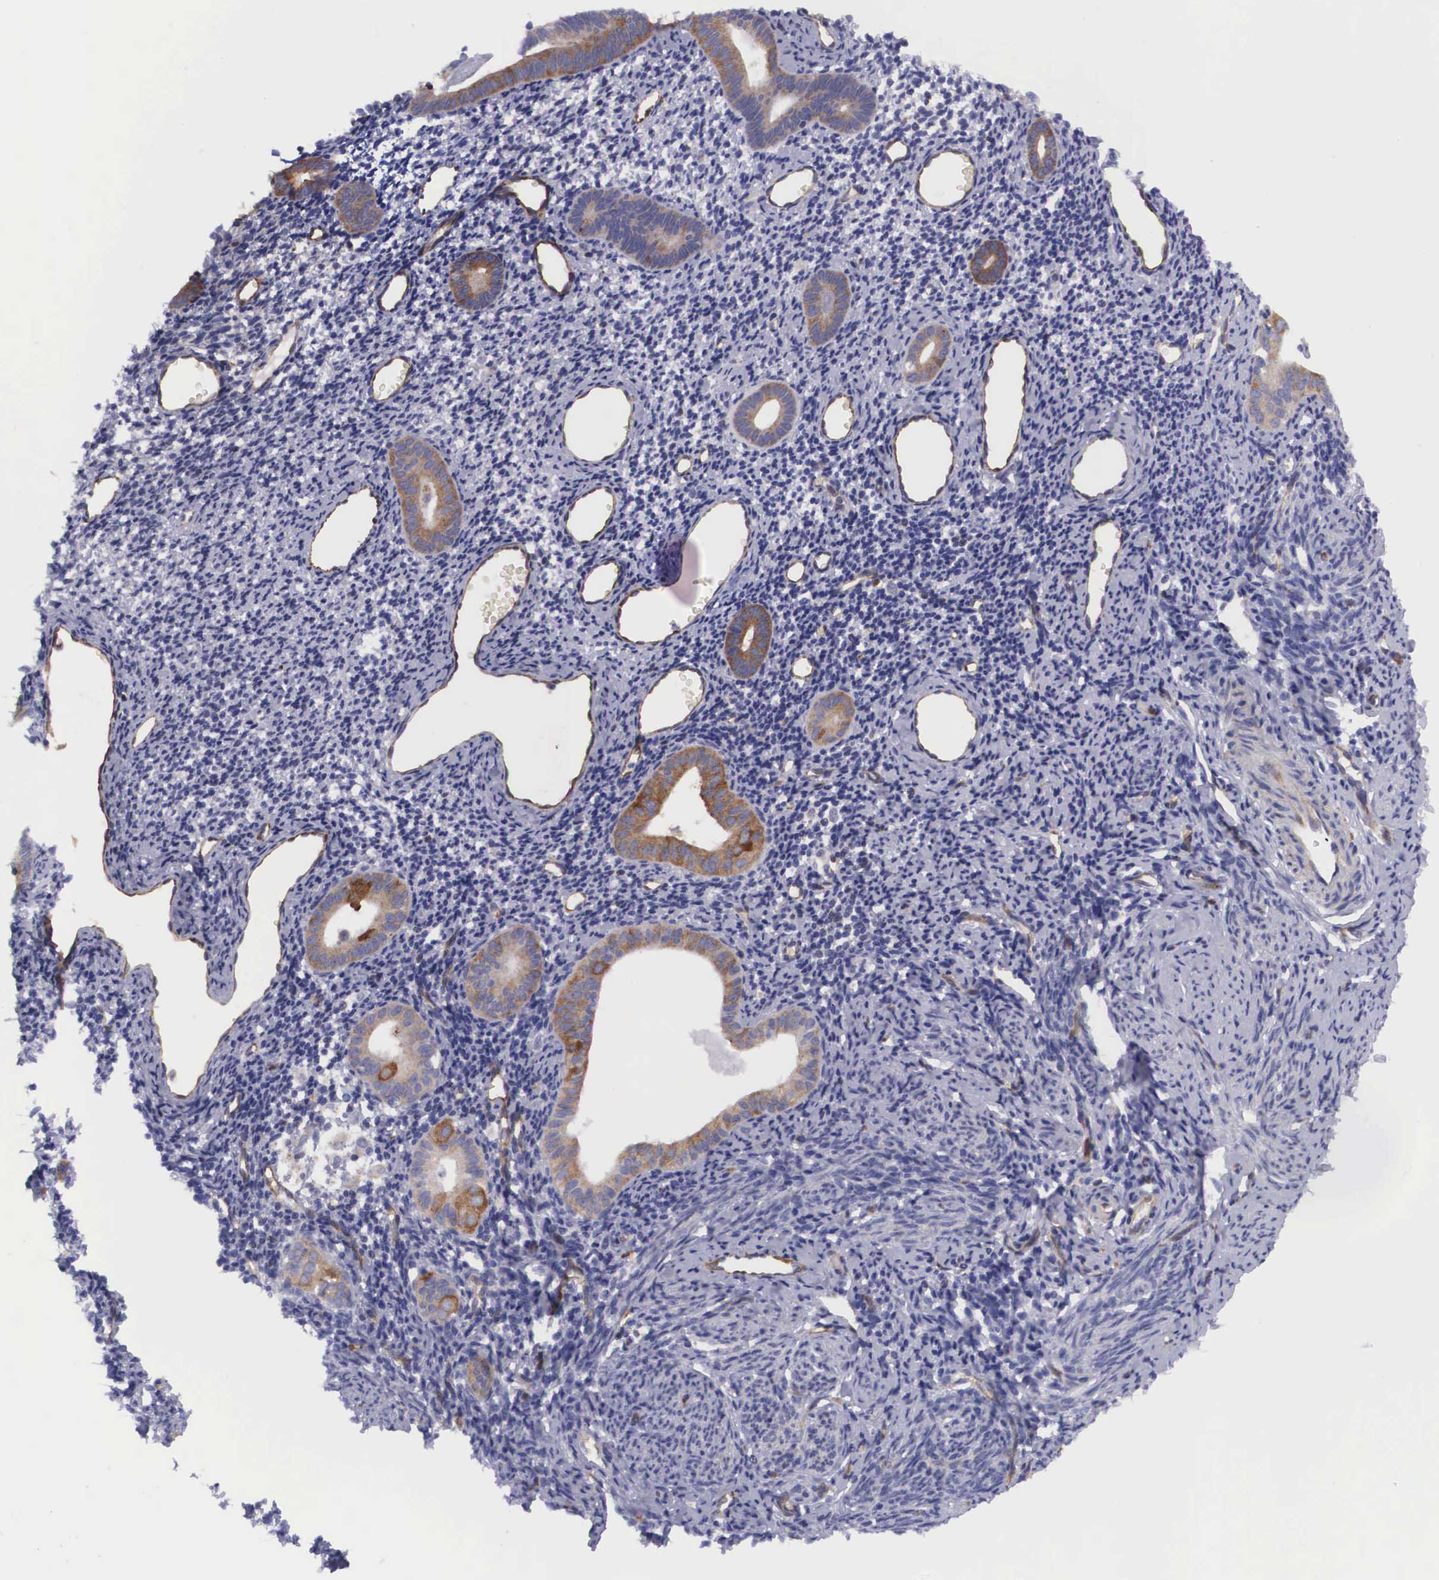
{"staining": {"intensity": "negative", "quantity": "none", "location": "none"}, "tissue": "endometrium", "cell_type": "Cells in endometrial stroma", "image_type": "normal", "snomed": [{"axis": "morphology", "description": "Normal tissue, NOS"}, {"axis": "morphology", "description": "Neoplasm, benign, NOS"}, {"axis": "topography", "description": "Uterus"}], "caption": "IHC of normal human endometrium shows no positivity in cells in endometrial stroma.", "gene": "BCAR1", "patient": {"sex": "female", "age": 55}}